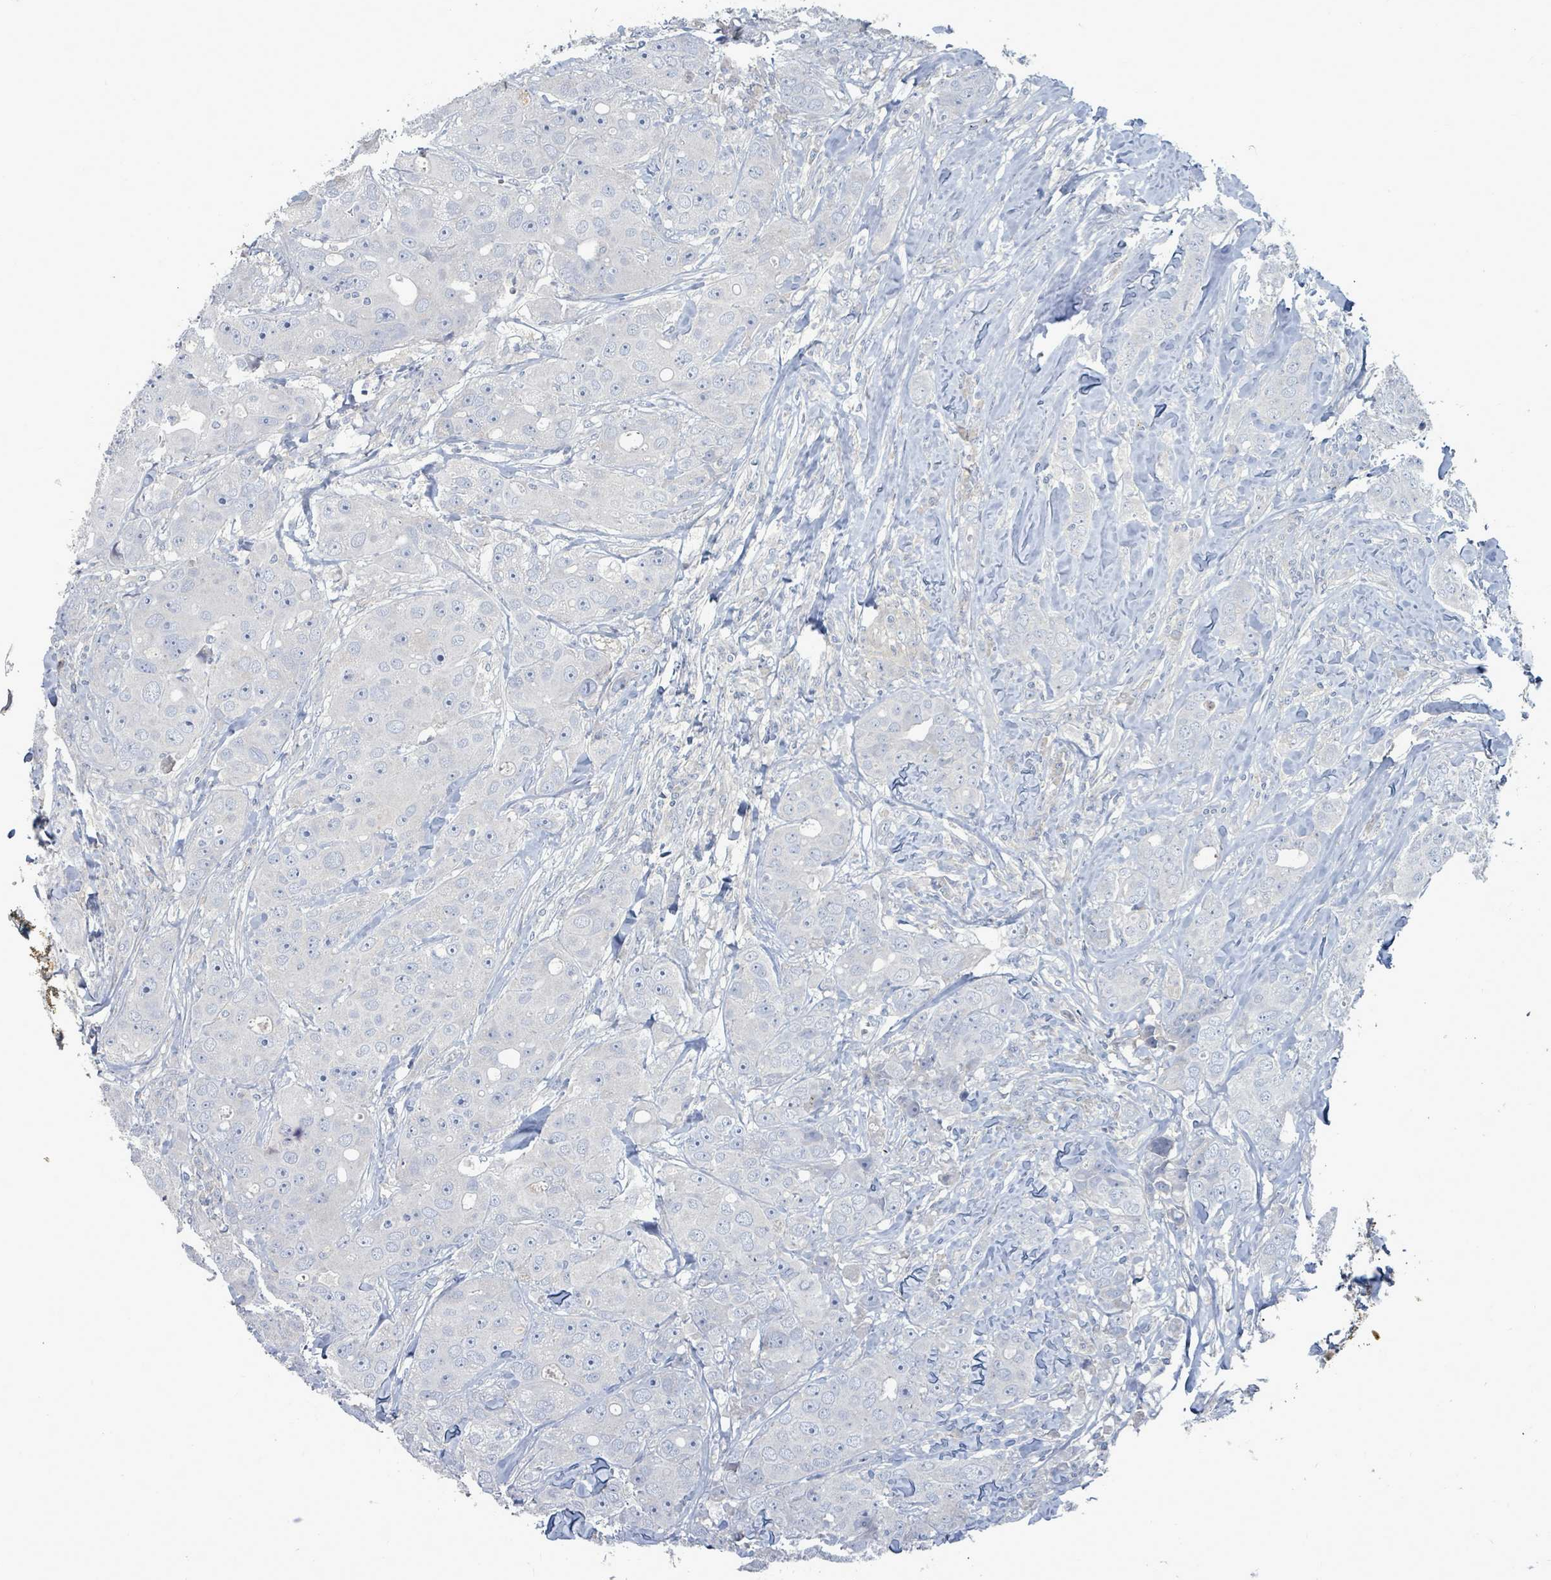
{"staining": {"intensity": "negative", "quantity": "none", "location": "none"}, "tissue": "breast cancer", "cell_type": "Tumor cells", "image_type": "cancer", "snomed": [{"axis": "morphology", "description": "Duct carcinoma"}, {"axis": "topography", "description": "Breast"}], "caption": "Tumor cells are negative for protein expression in human breast invasive ductal carcinoma.", "gene": "ARGFX", "patient": {"sex": "female", "age": 43}}